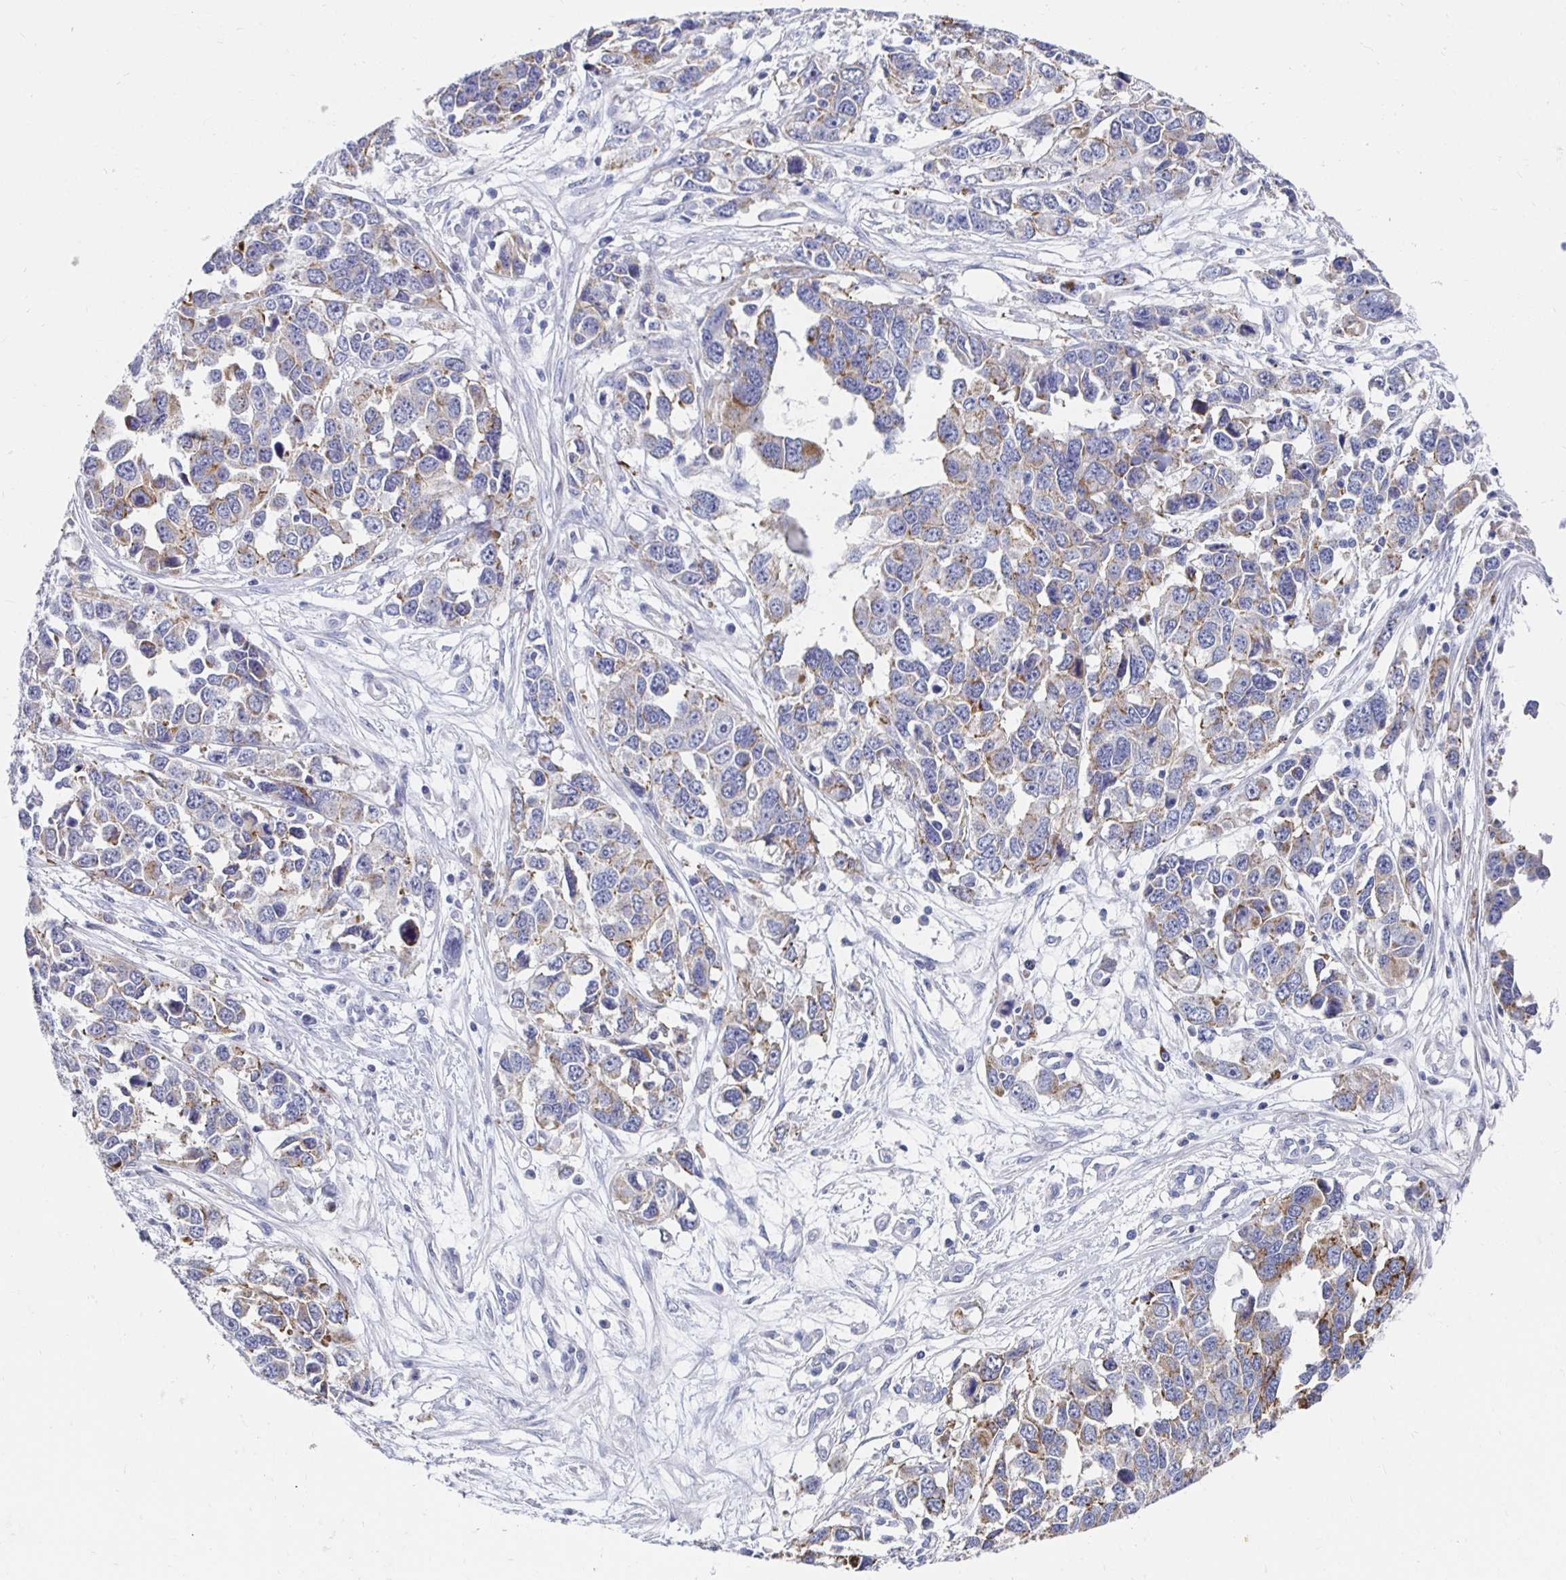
{"staining": {"intensity": "moderate", "quantity": "<25%", "location": "cytoplasmic/membranous"}, "tissue": "ovarian cancer", "cell_type": "Tumor cells", "image_type": "cancer", "snomed": [{"axis": "morphology", "description": "Cystadenocarcinoma, serous, NOS"}, {"axis": "topography", "description": "Ovary"}], "caption": "High-power microscopy captured an IHC micrograph of ovarian cancer, revealing moderate cytoplasmic/membranous positivity in approximately <25% of tumor cells.", "gene": "NOCT", "patient": {"sex": "female", "age": 76}}